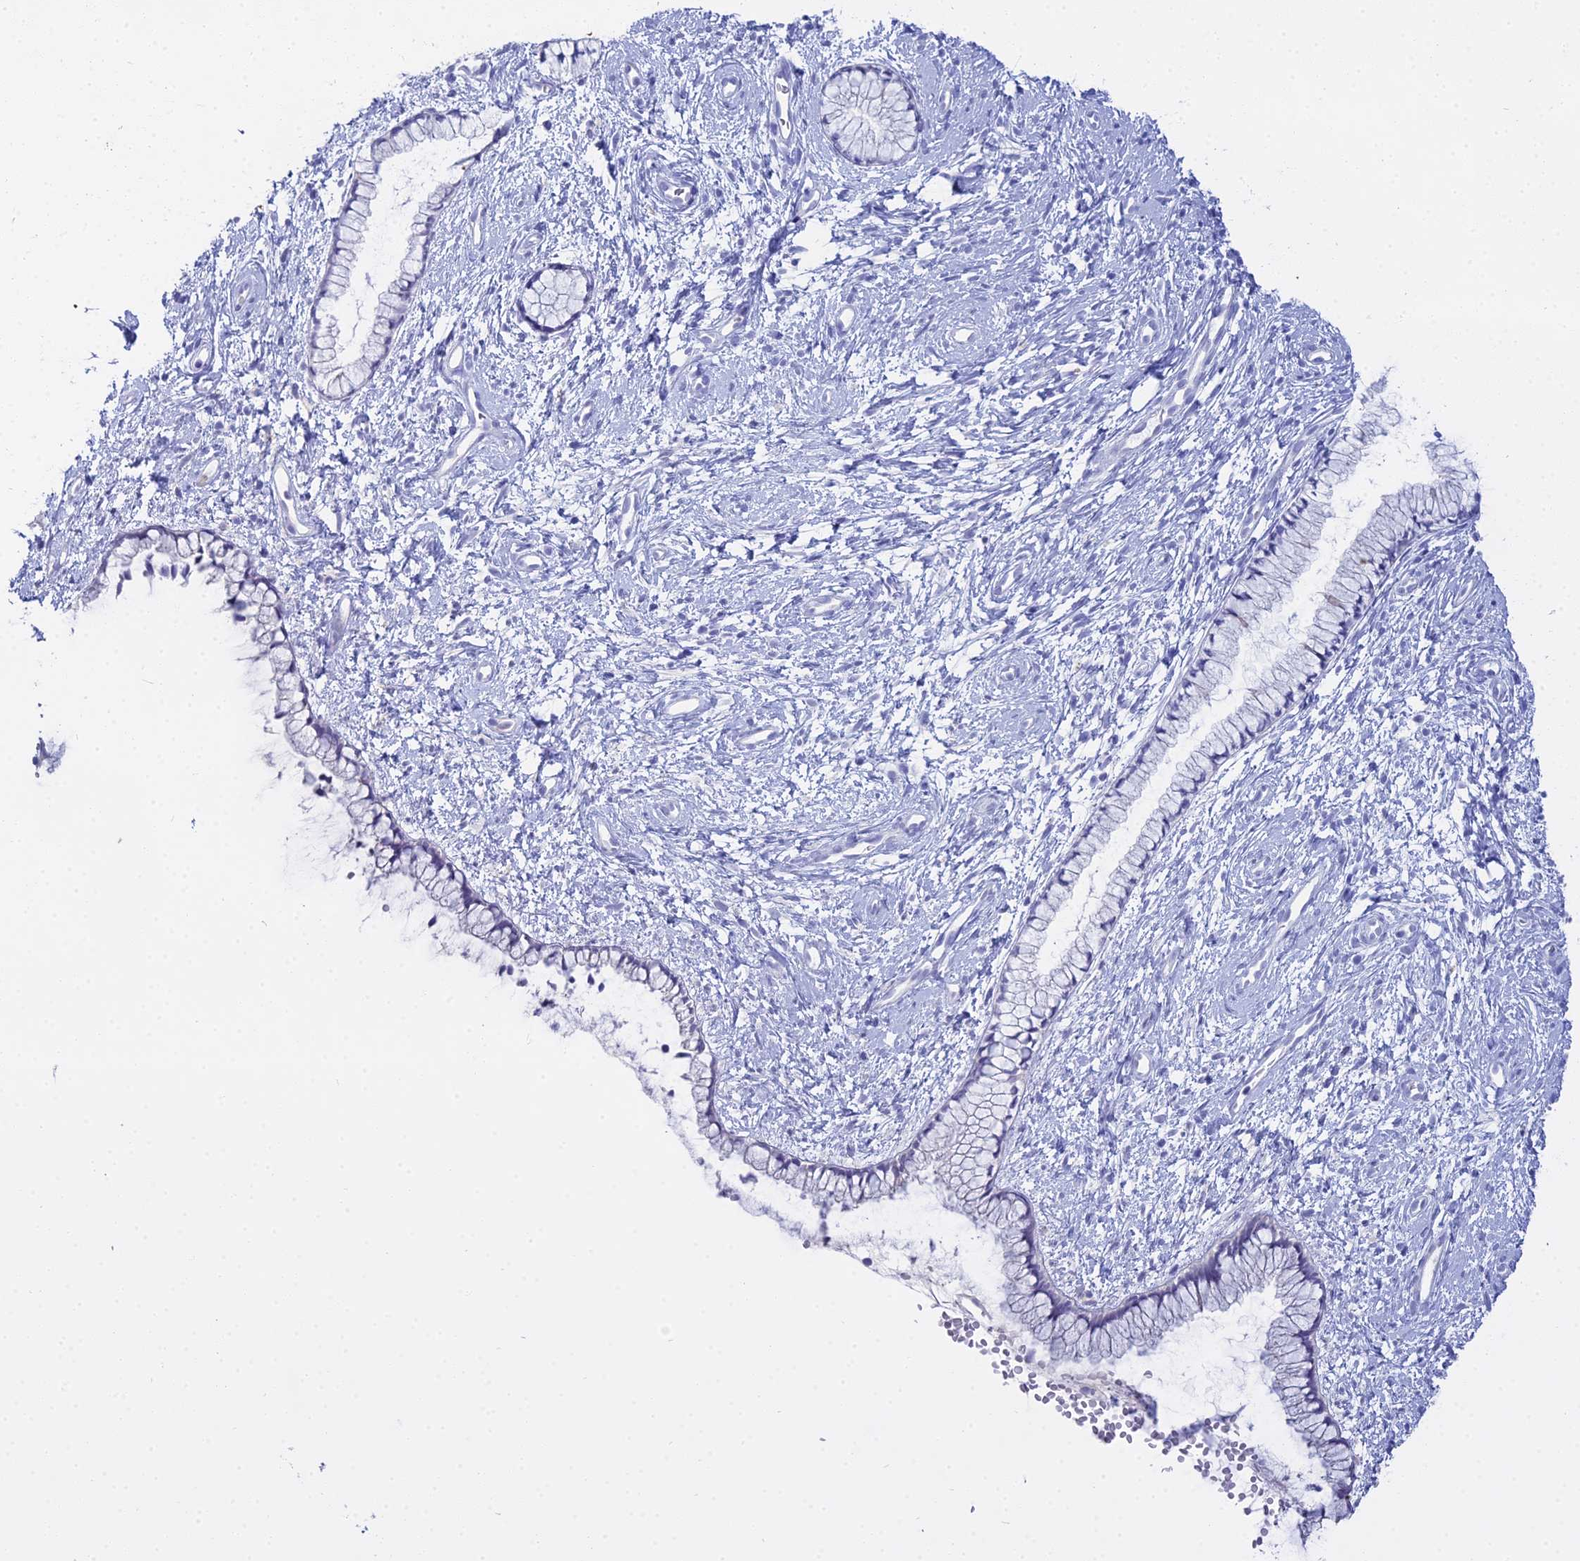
{"staining": {"intensity": "negative", "quantity": "none", "location": "none"}, "tissue": "cervix", "cell_type": "Glandular cells", "image_type": "normal", "snomed": [{"axis": "morphology", "description": "Normal tissue, NOS"}, {"axis": "topography", "description": "Cervix"}], "caption": "IHC micrograph of unremarkable cervix: cervix stained with DAB (3,3'-diaminobenzidine) reveals no significant protein expression in glandular cells. (Stains: DAB immunohistochemistry with hematoxylin counter stain, Microscopy: brightfield microscopy at high magnification).", "gene": "S100A7", "patient": {"sex": "female", "age": 57}}